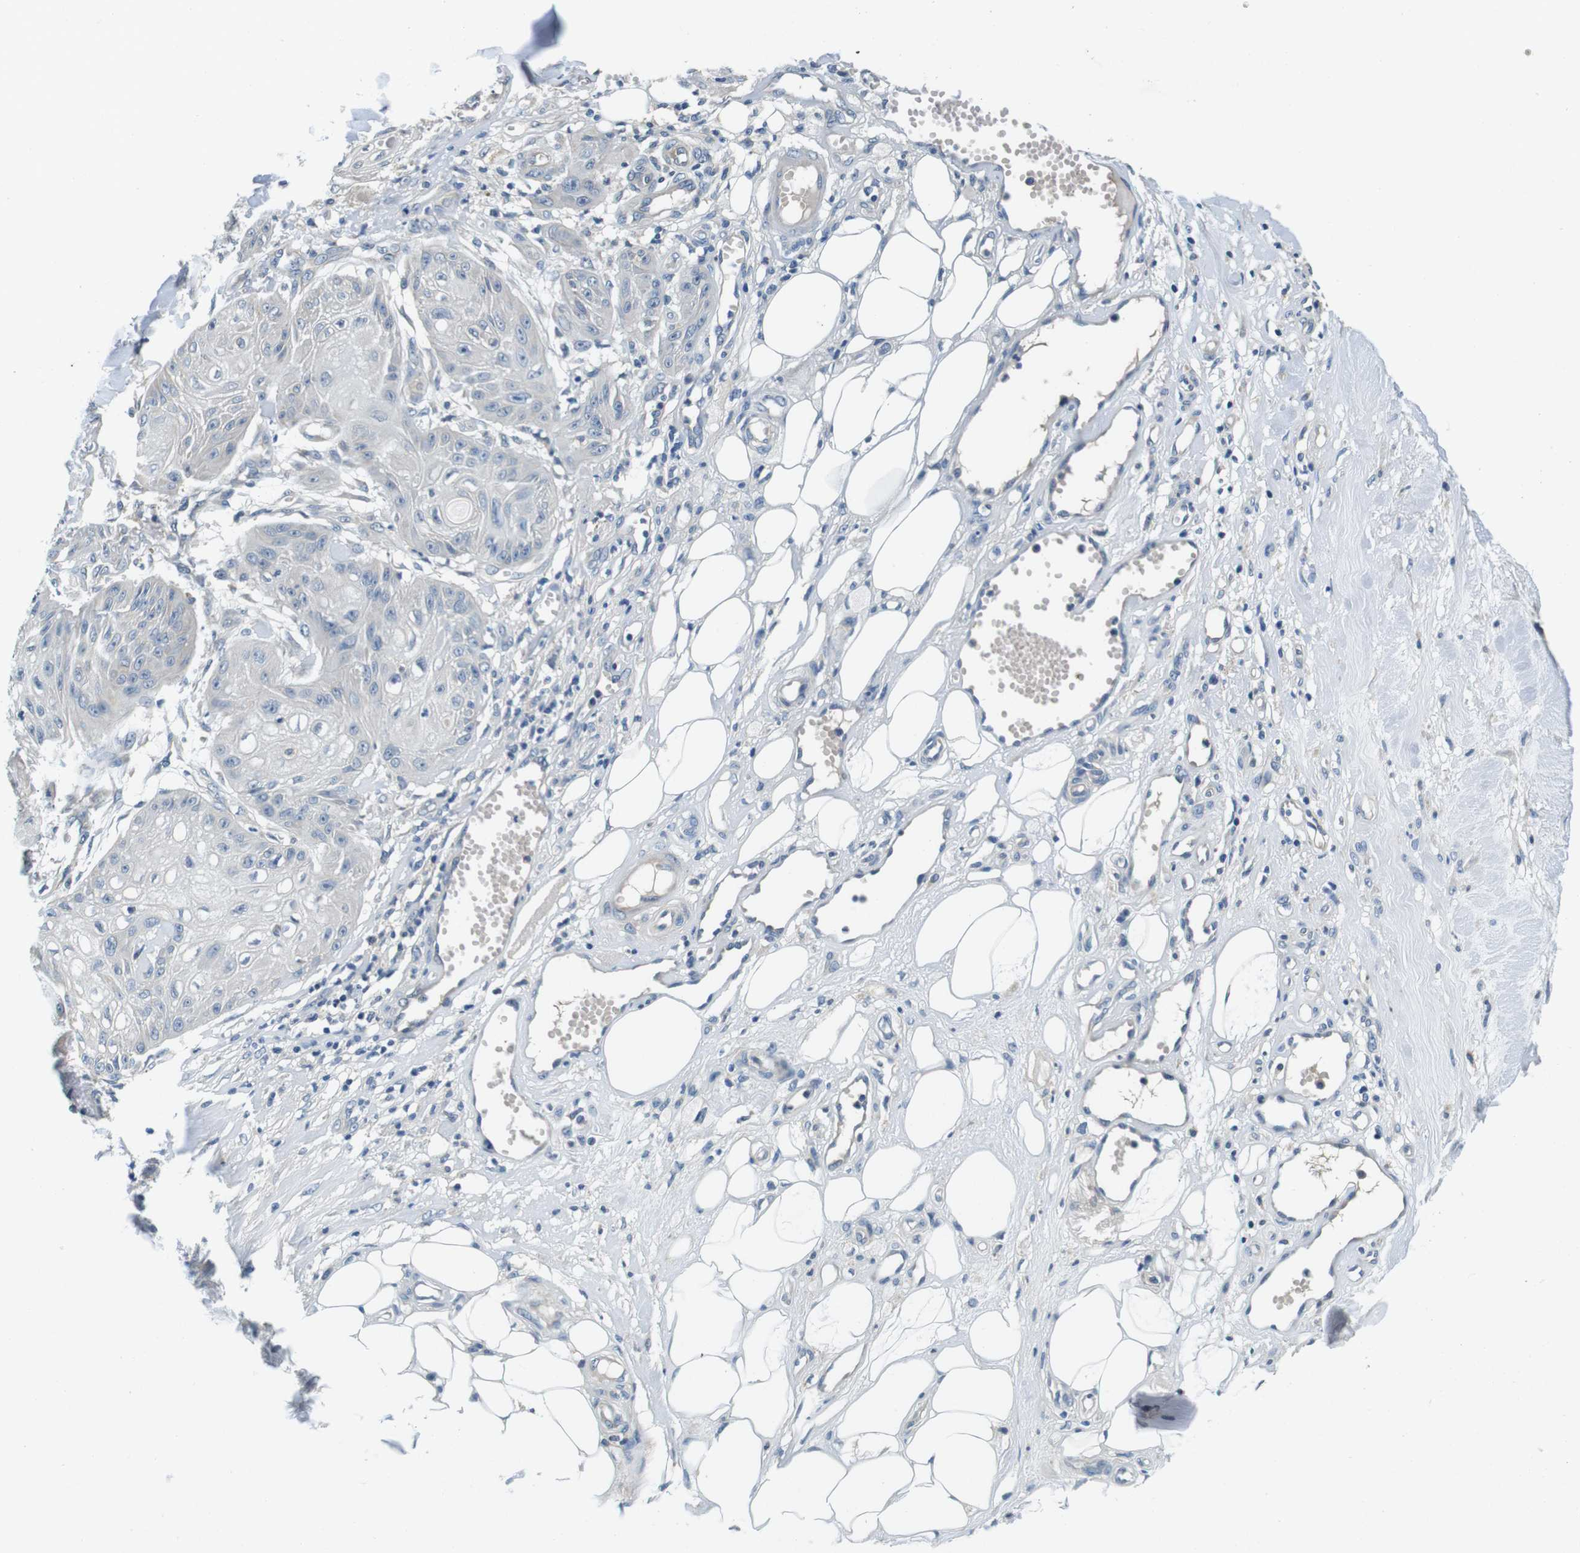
{"staining": {"intensity": "negative", "quantity": "none", "location": "none"}, "tissue": "skin cancer", "cell_type": "Tumor cells", "image_type": "cancer", "snomed": [{"axis": "morphology", "description": "Squamous cell carcinoma, NOS"}, {"axis": "topography", "description": "Skin"}], "caption": "Histopathology image shows no protein staining in tumor cells of skin cancer tissue.", "gene": "DTNA", "patient": {"sex": "male", "age": 74}}